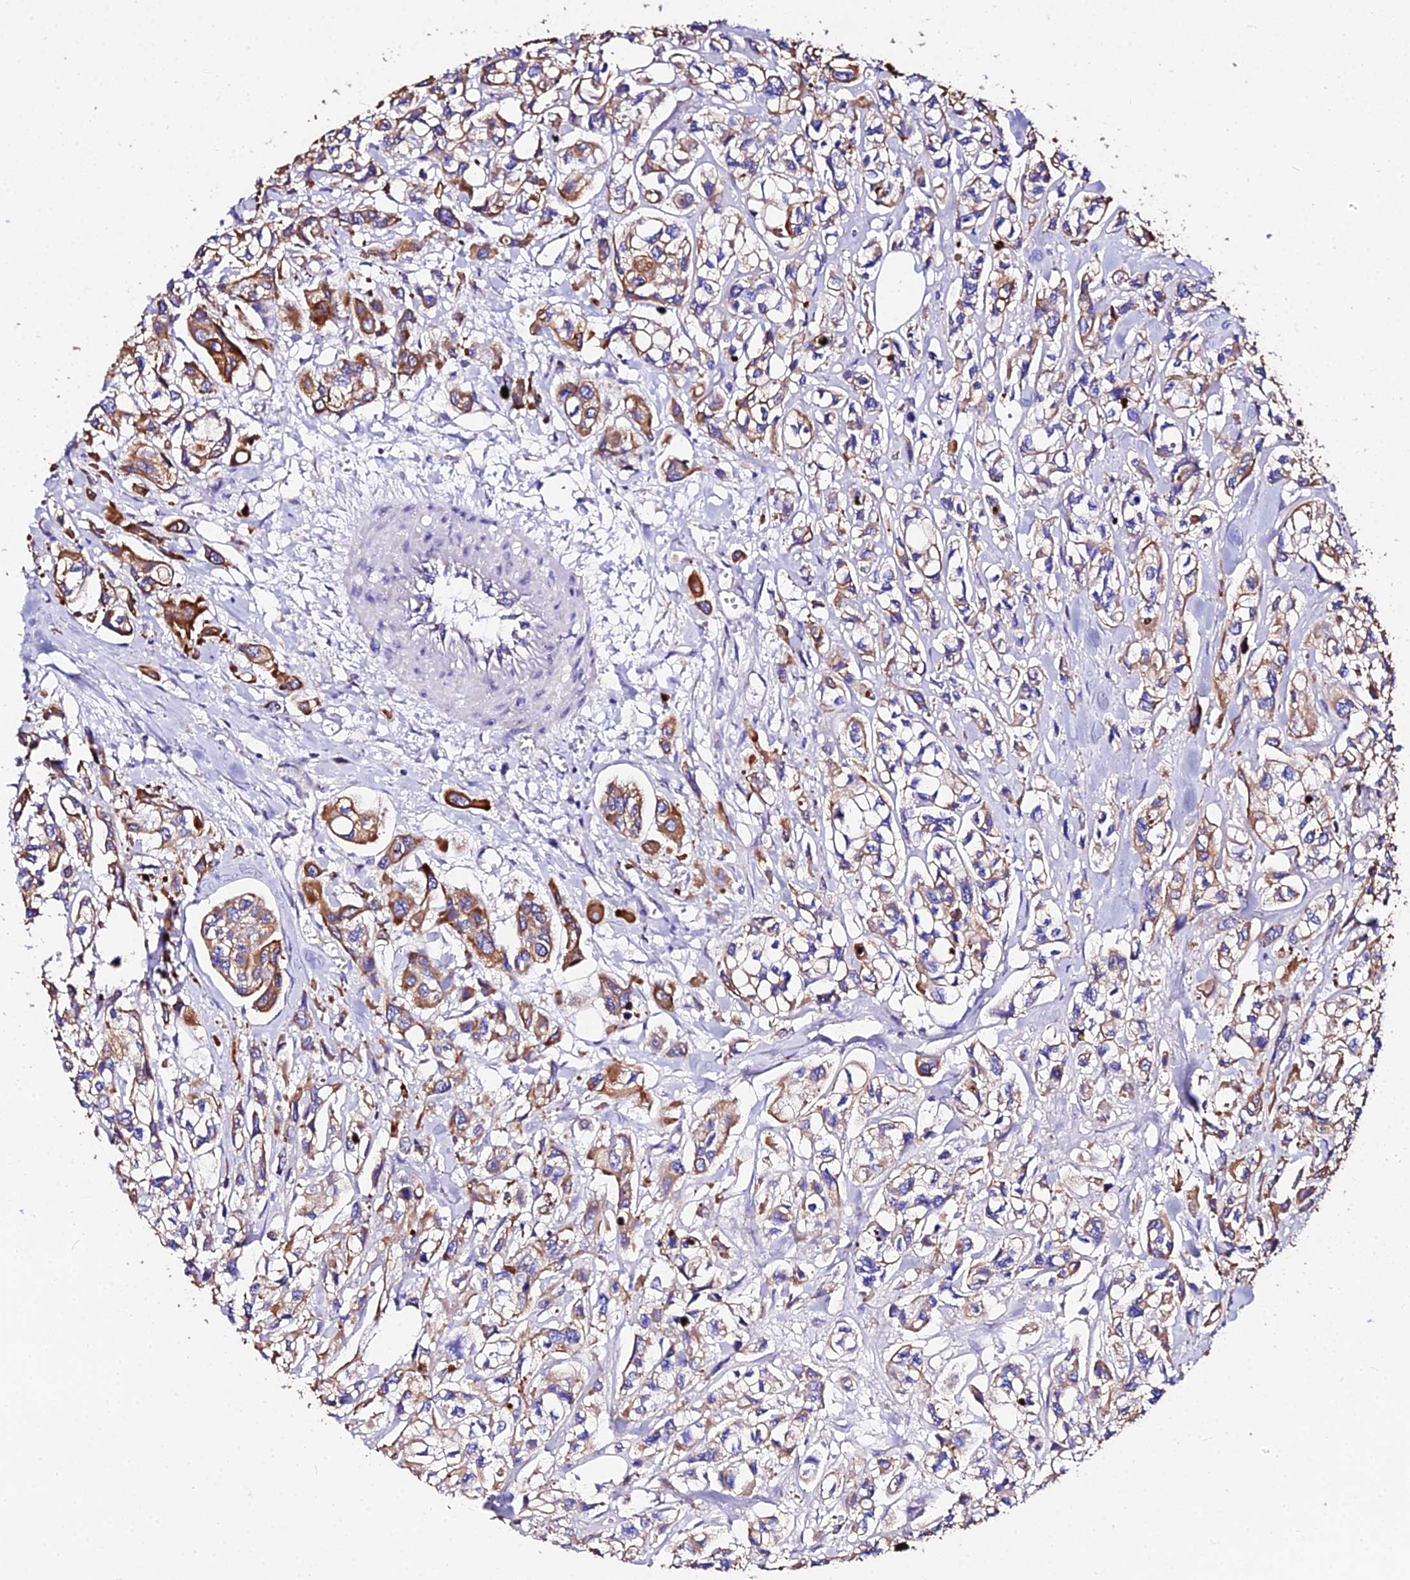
{"staining": {"intensity": "moderate", "quantity": ">75%", "location": "cytoplasmic/membranous"}, "tissue": "urothelial cancer", "cell_type": "Tumor cells", "image_type": "cancer", "snomed": [{"axis": "morphology", "description": "Urothelial carcinoma, High grade"}, {"axis": "topography", "description": "Urinary bladder"}], "caption": "Urothelial cancer was stained to show a protein in brown. There is medium levels of moderate cytoplasmic/membranous staining in approximately >75% of tumor cells.", "gene": "DAW1", "patient": {"sex": "male", "age": 67}}